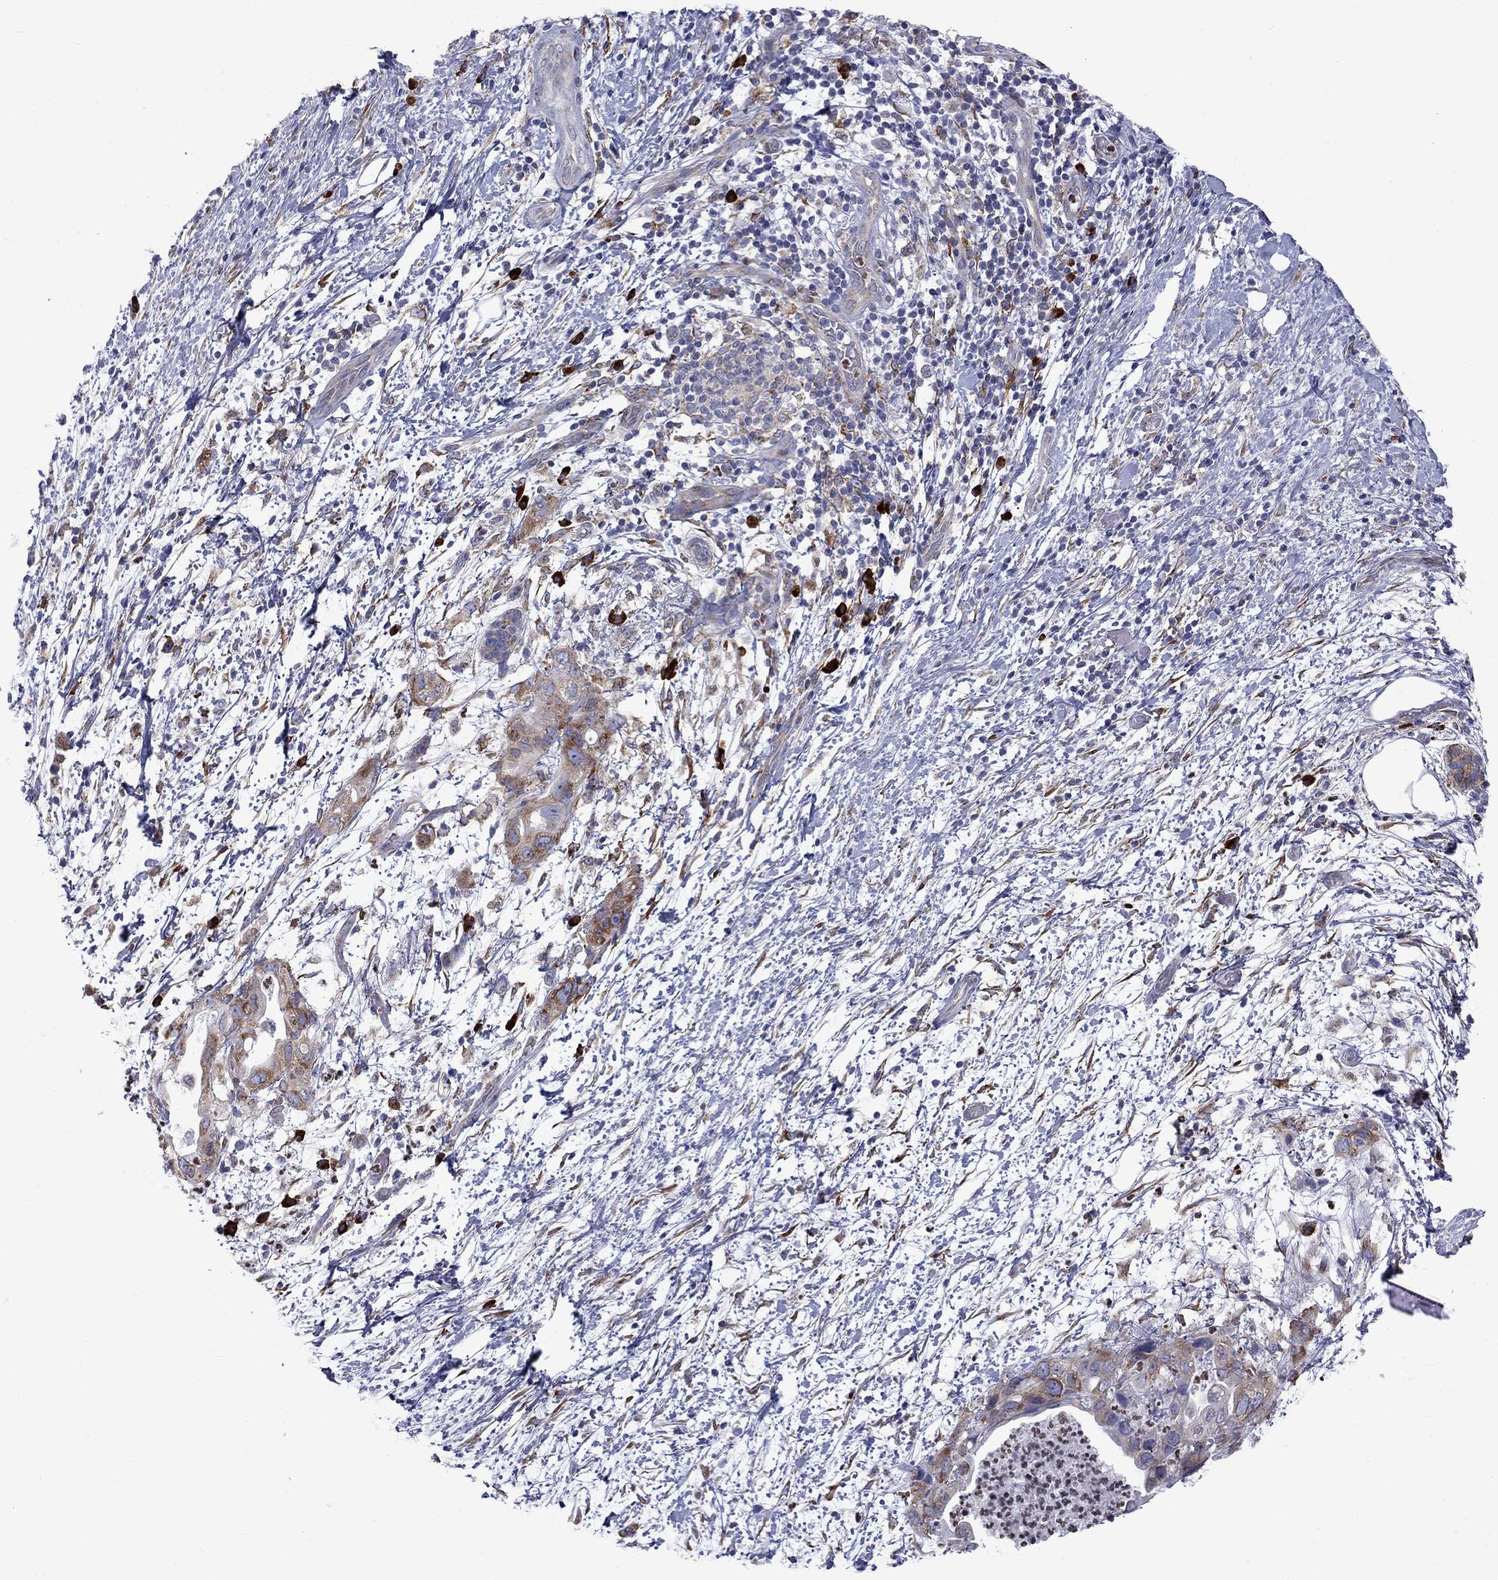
{"staining": {"intensity": "moderate", "quantity": "25%-75%", "location": "cytoplasmic/membranous"}, "tissue": "pancreatic cancer", "cell_type": "Tumor cells", "image_type": "cancer", "snomed": [{"axis": "morphology", "description": "Adenocarcinoma, NOS"}, {"axis": "topography", "description": "Pancreas"}], "caption": "Immunohistochemical staining of pancreatic cancer (adenocarcinoma) shows medium levels of moderate cytoplasmic/membranous protein positivity in approximately 25%-75% of tumor cells.", "gene": "PABPC4", "patient": {"sex": "female", "age": 72}}